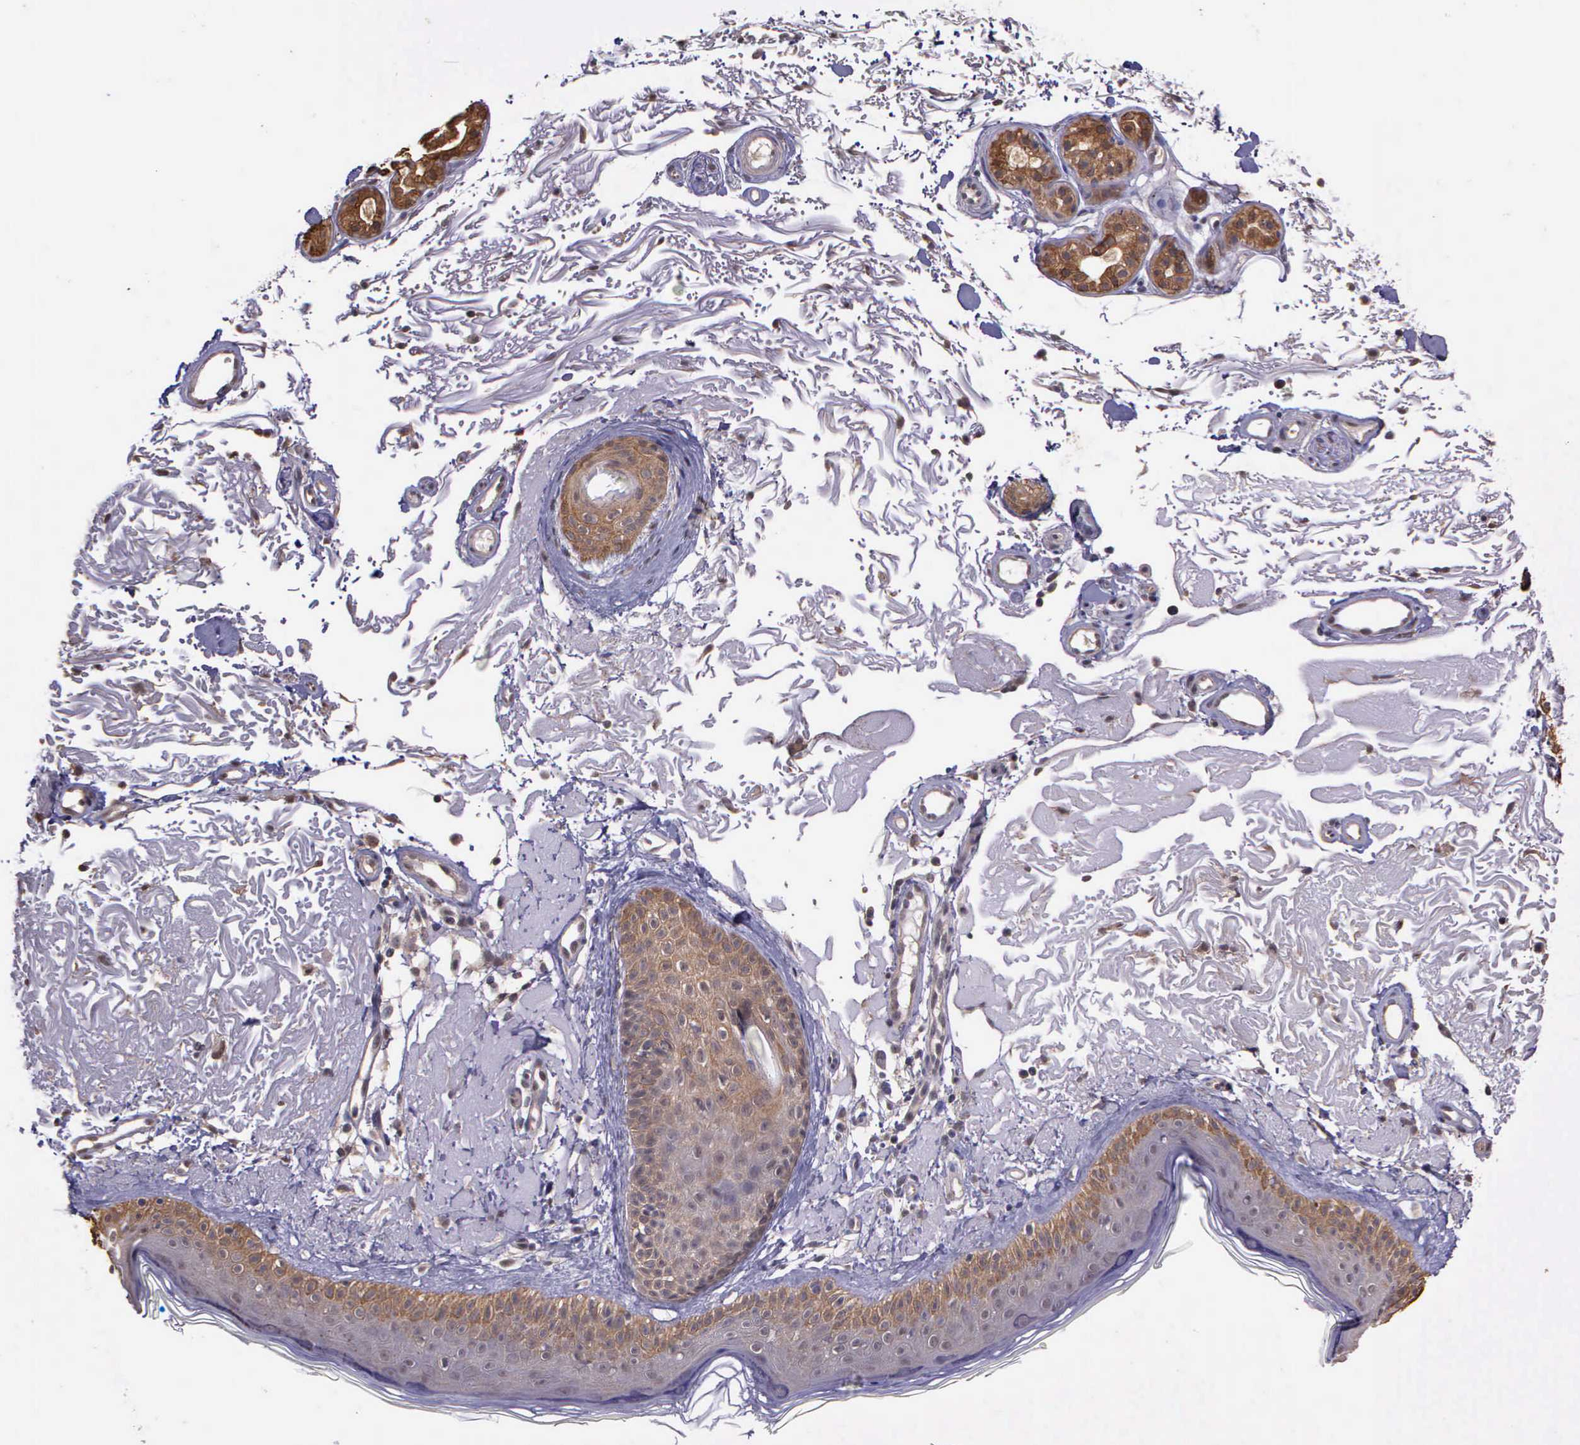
{"staining": {"intensity": "weak", "quantity": "25%-75%", "location": "cytoplasmic/membranous"}, "tissue": "skin", "cell_type": "Fibroblasts", "image_type": "normal", "snomed": [{"axis": "morphology", "description": "Normal tissue, NOS"}, {"axis": "topography", "description": "Skin"}], "caption": "Approximately 25%-75% of fibroblasts in benign skin exhibit weak cytoplasmic/membranous protein positivity as visualized by brown immunohistochemical staining.", "gene": "IGBP1P2", "patient": {"sex": "female", "age": 90}}